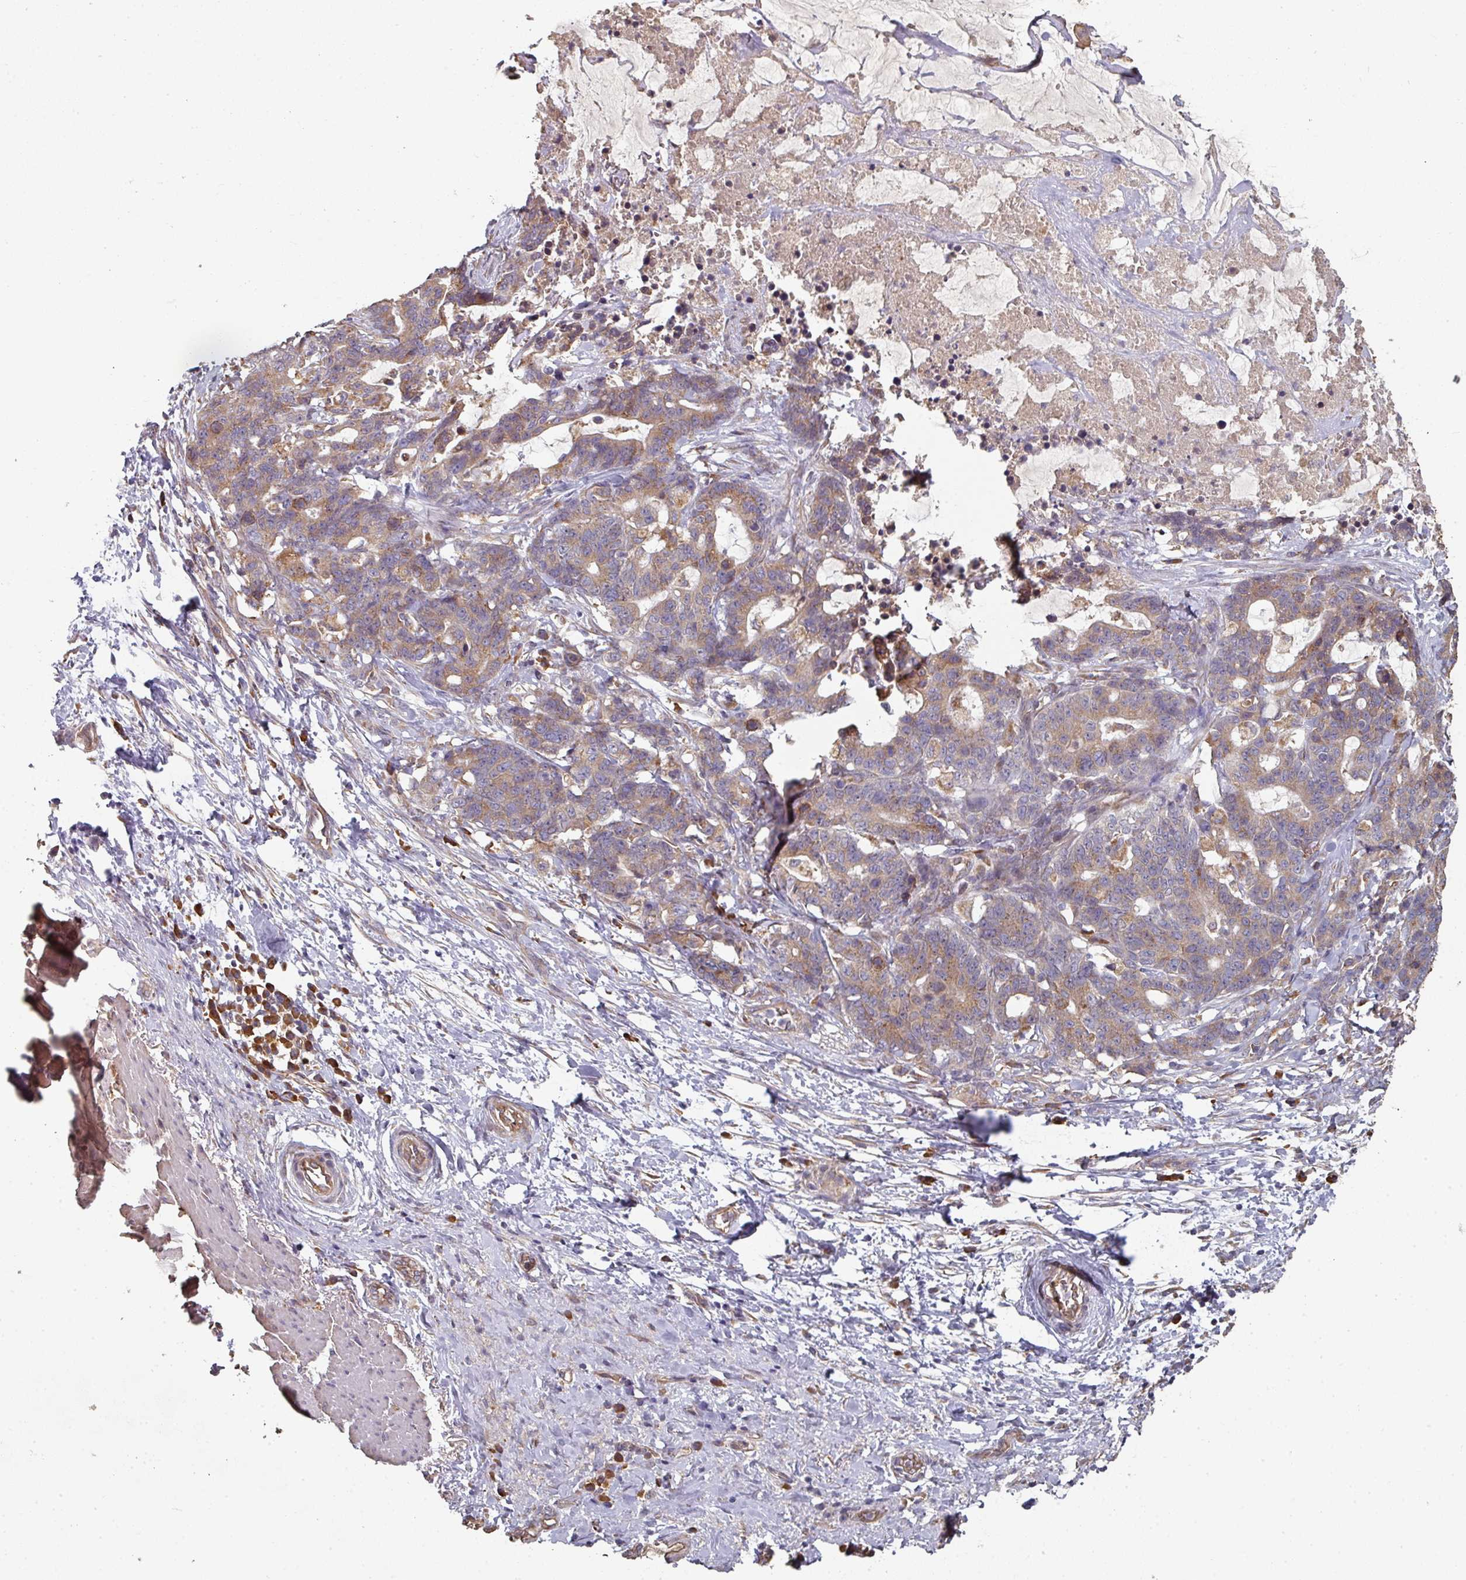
{"staining": {"intensity": "moderate", "quantity": ">75%", "location": "cytoplasmic/membranous"}, "tissue": "stomach cancer", "cell_type": "Tumor cells", "image_type": "cancer", "snomed": [{"axis": "morphology", "description": "Normal tissue, NOS"}, {"axis": "morphology", "description": "Adenocarcinoma, NOS"}, {"axis": "topography", "description": "Stomach"}], "caption": "Protein analysis of stomach adenocarcinoma tissue displays moderate cytoplasmic/membranous staining in approximately >75% of tumor cells. The staining was performed using DAB (3,3'-diaminobenzidine) to visualize the protein expression in brown, while the nuclei were stained in blue with hematoxylin (Magnification: 20x).", "gene": "EDEM2", "patient": {"sex": "female", "age": 64}}